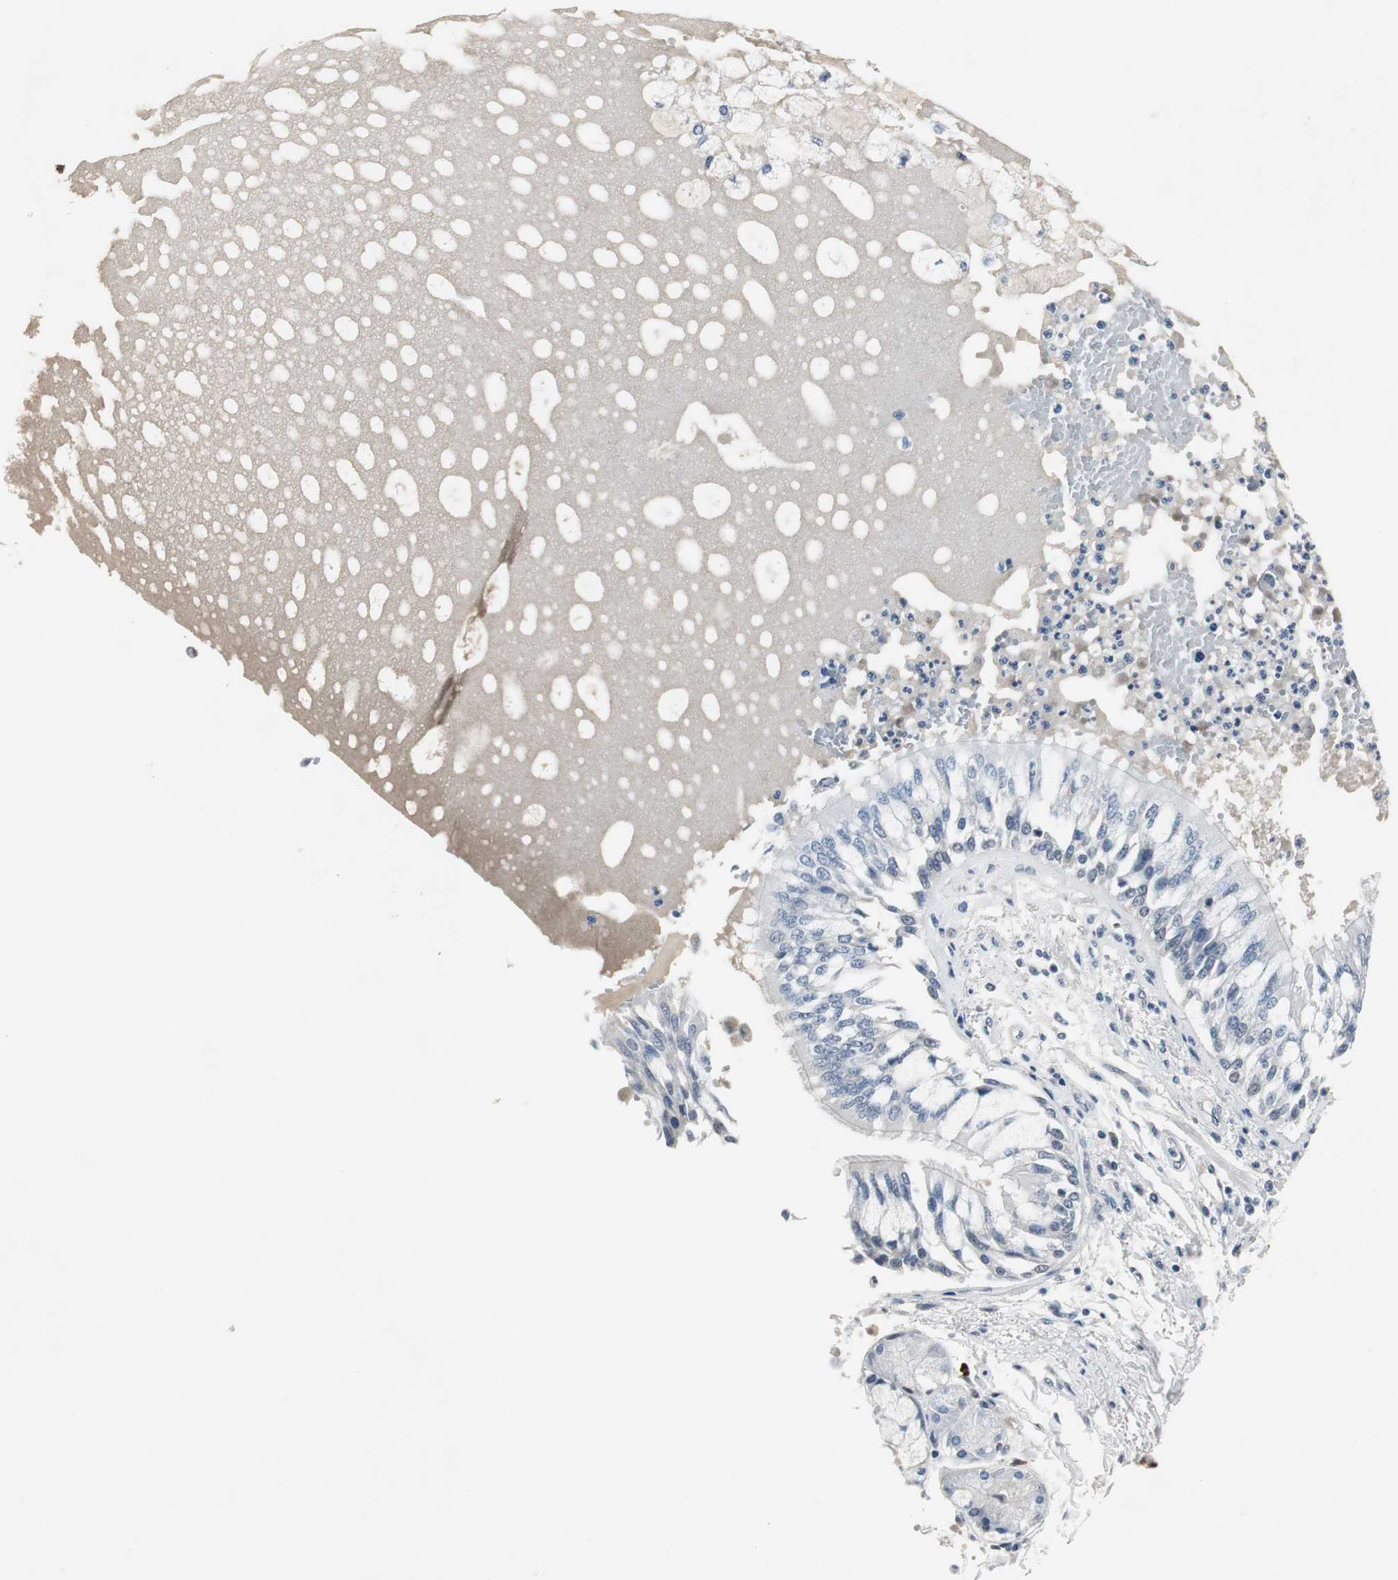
{"staining": {"intensity": "negative", "quantity": "none", "location": "none"}, "tissue": "bronchus", "cell_type": "Respiratory epithelial cells", "image_type": "normal", "snomed": [{"axis": "morphology", "description": "Normal tissue, NOS"}, {"axis": "topography", "description": "Cartilage tissue"}, {"axis": "topography", "description": "Bronchus"}, {"axis": "topography", "description": "Lung"}], "caption": "Protein analysis of unremarkable bronchus displays no significant expression in respiratory epithelial cells. (DAB (3,3'-diaminobenzidine) IHC, high magnification).", "gene": "ELK1", "patient": {"sex": "female", "age": 49}}